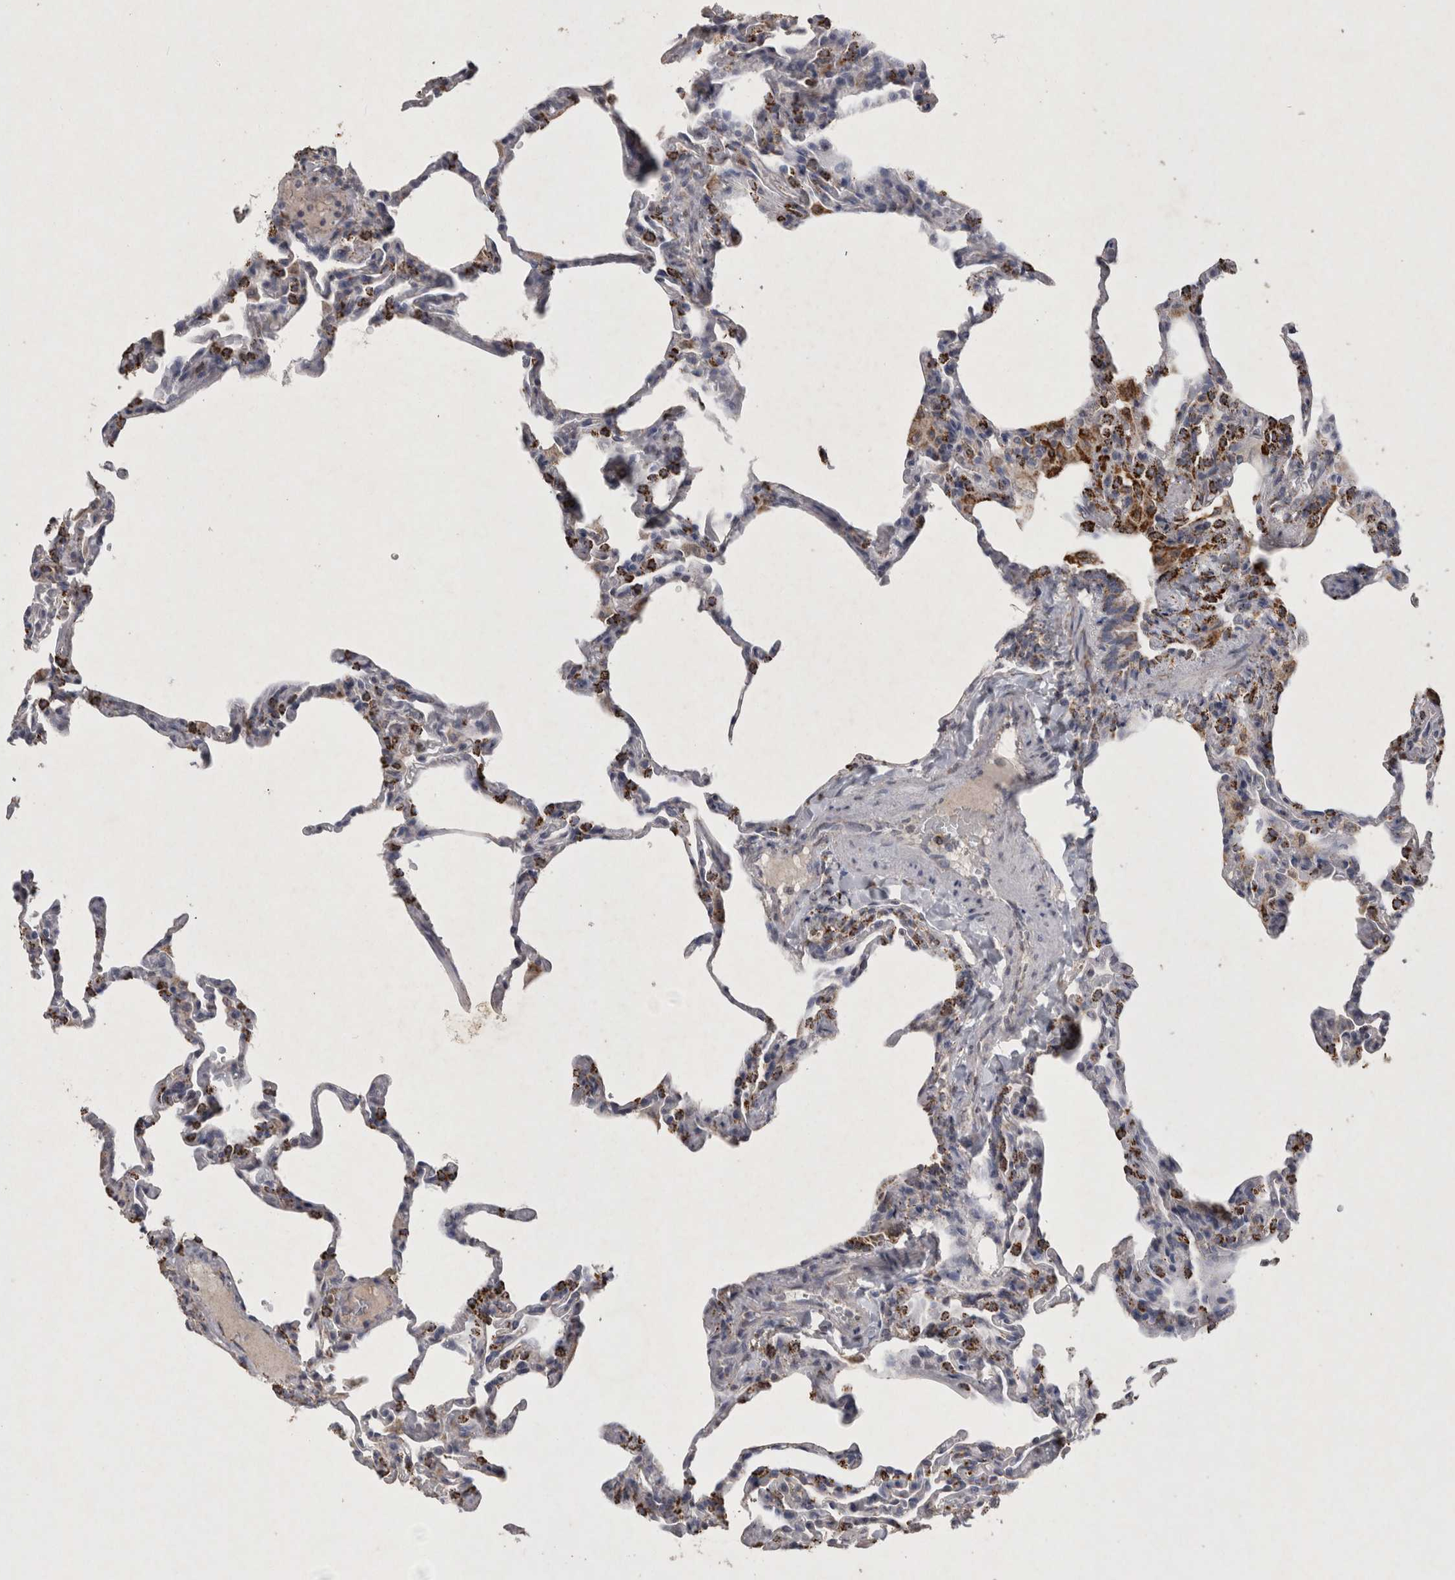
{"staining": {"intensity": "strong", "quantity": "25%-75%", "location": "cytoplasmic/membranous"}, "tissue": "lung", "cell_type": "Alveolar cells", "image_type": "normal", "snomed": [{"axis": "morphology", "description": "Normal tissue, NOS"}, {"axis": "topography", "description": "Lung"}], "caption": "Protein staining displays strong cytoplasmic/membranous staining in about 25%-75% of alveolar cells in benign lung. Immunohistochemistry (ihc) stains the protein of interest in brown and the nuclei are stained blue.", "gene": "DKK3", "patient": {"sex": "male", "age": 20}}